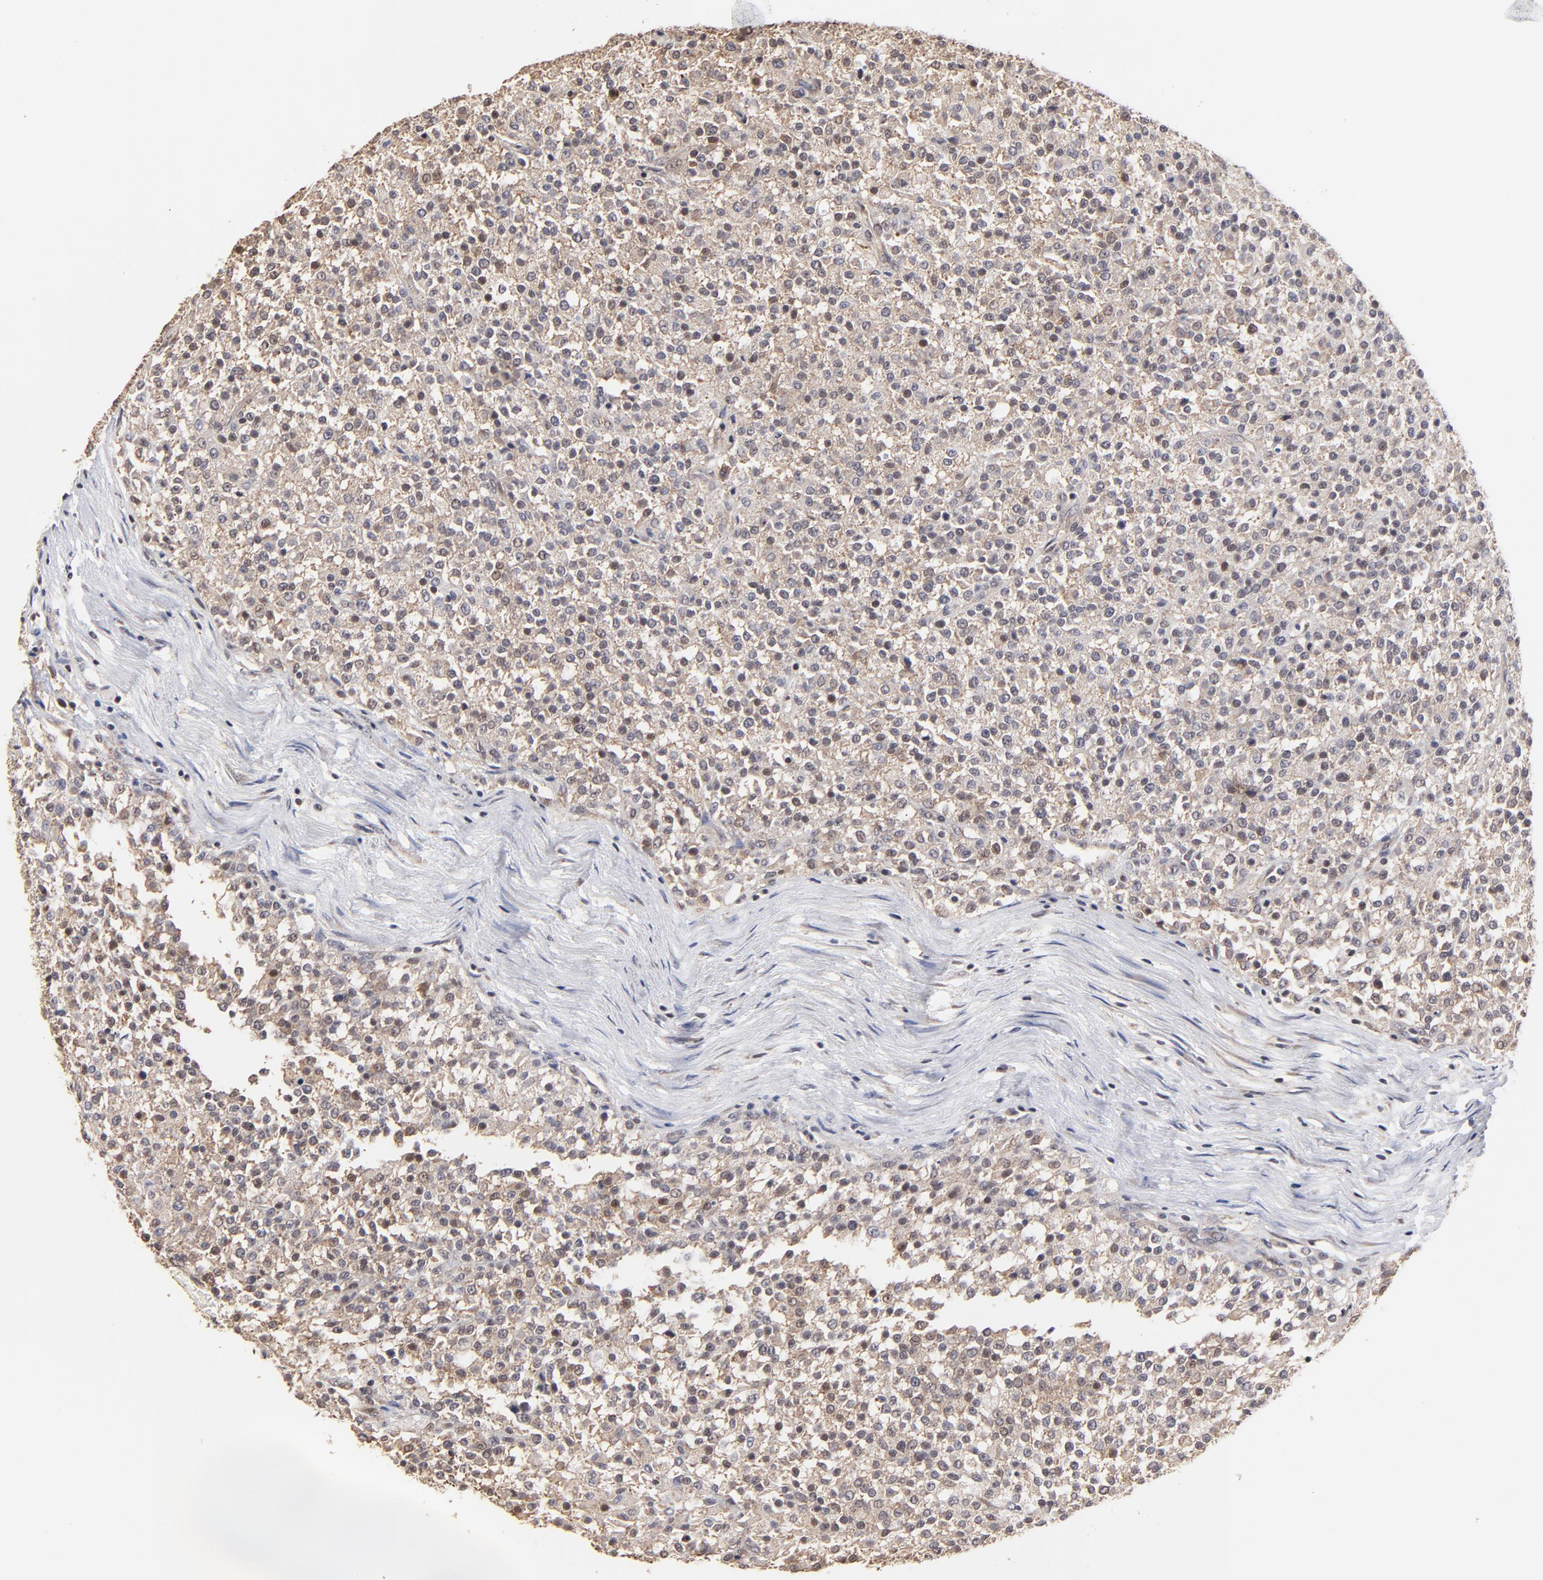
{"staining": {"intensity": "weak", "quantity": "25%-75%", "location": "cytoplasmic/membranous,nuclear"}, "tissue": "testis cancer", "cell_type": "Tumor cells", "image_type": "cancer", "snomed": [{"axis": "morphology", "description": "Seminoma, NOS"}, {"axis": "topography", "description": "Testis"}], "caption": "An image of seminoma (testis) stained for a protein demonstrates weak cytoplasmic/membranous and nuclear brown staining in tumor cells.", "gene": "BRPF1", "patient": {"sex": "male", "age": 59}}